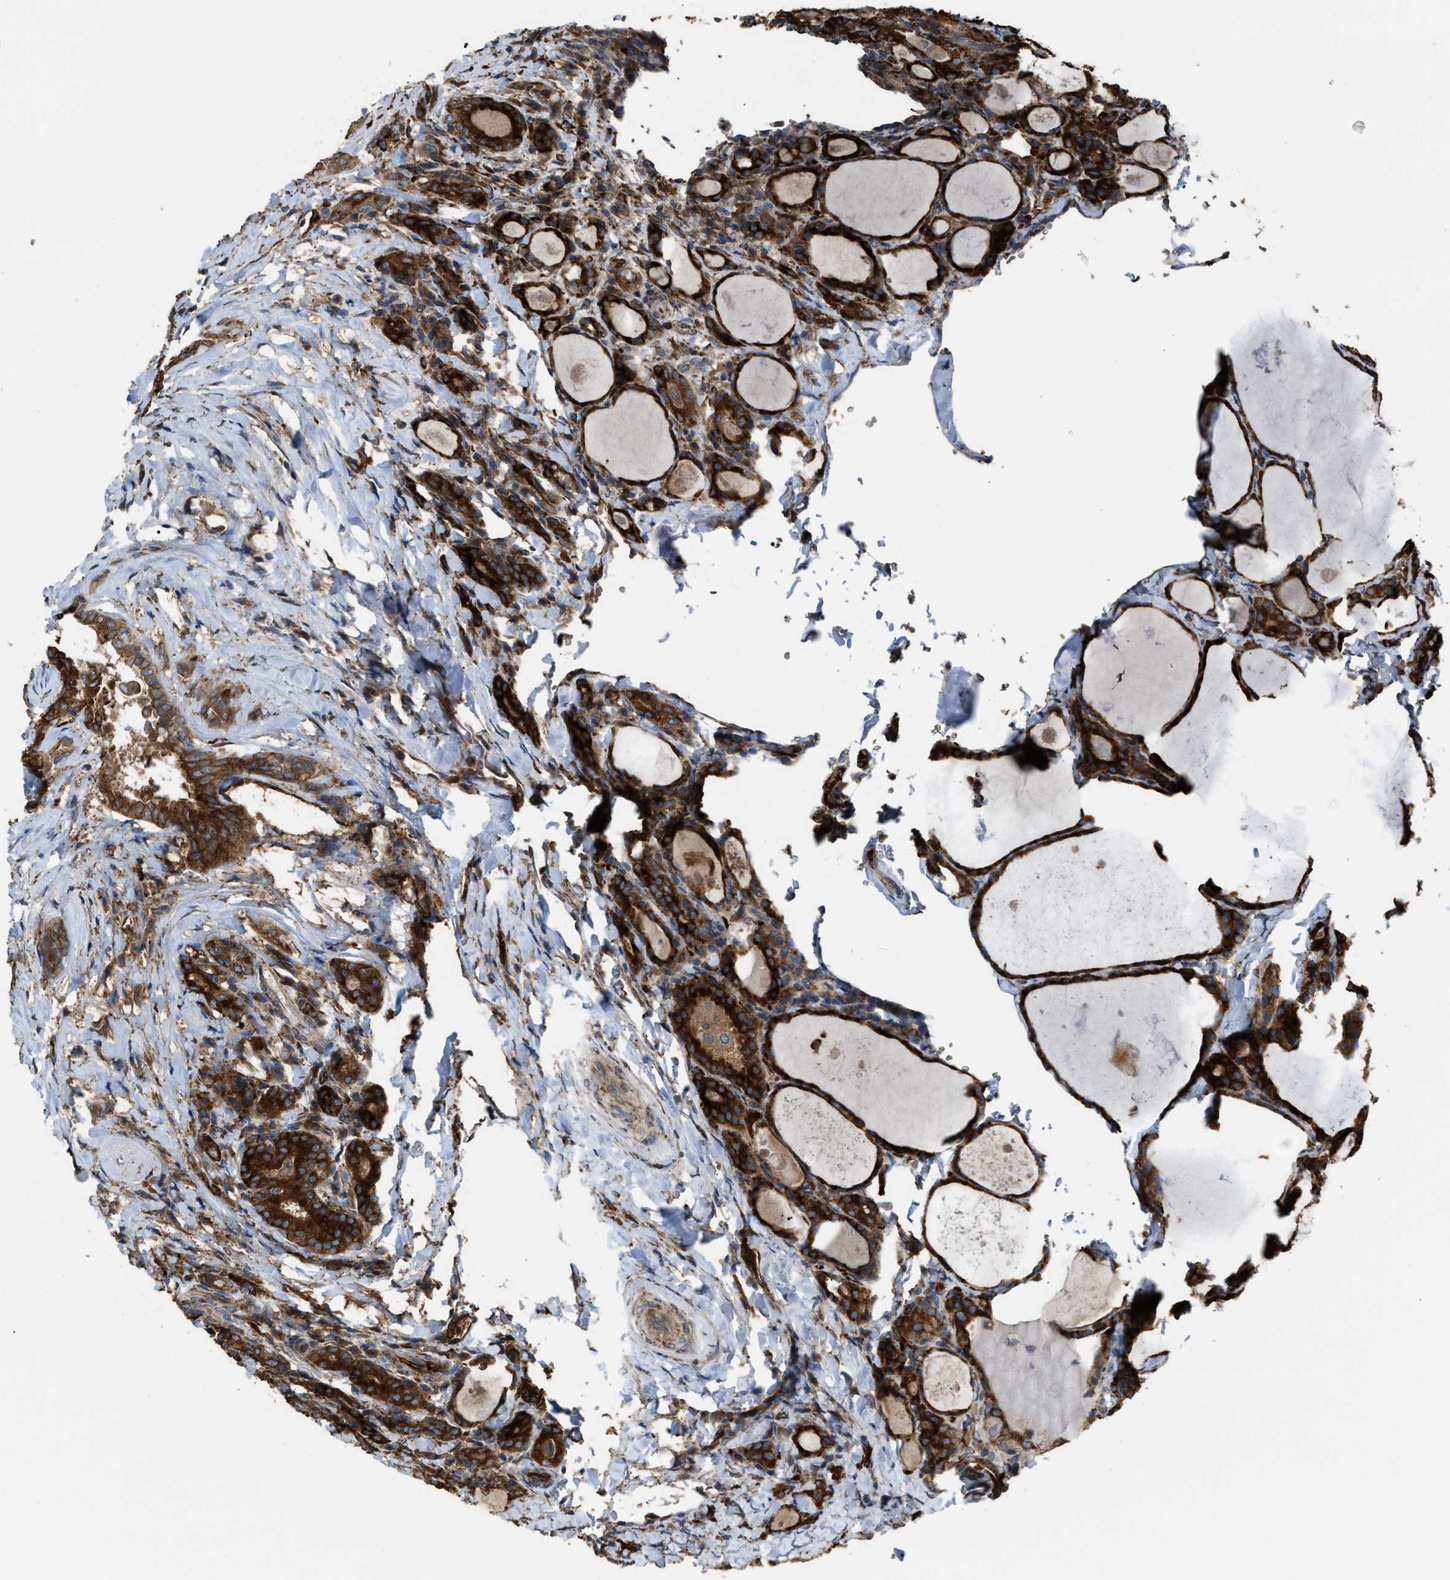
{"staining": {"intensity": "strong", "quantity": ">75%", "location": "cytoplasmic/membranous"}, "tissue": "thyroid cancer", "cell_type": "Tumor cells", "image_type": "cancer", "snomed": [{"axis": "morphology", "description": "Papillary adenocarcinoma, NOS"}, {"axis": "topography", "description": "Thyroid gland"}], "caption": "Immunohistochemistry (IHC) of thyroid cancer (papillary adenocarcinoma) exhibits high levels of strong cytoplasmic/membranous positivity in about >75% of tumor cells.", "gene": "SELENOM", "patient": {"sex": "female", "age": 42}}